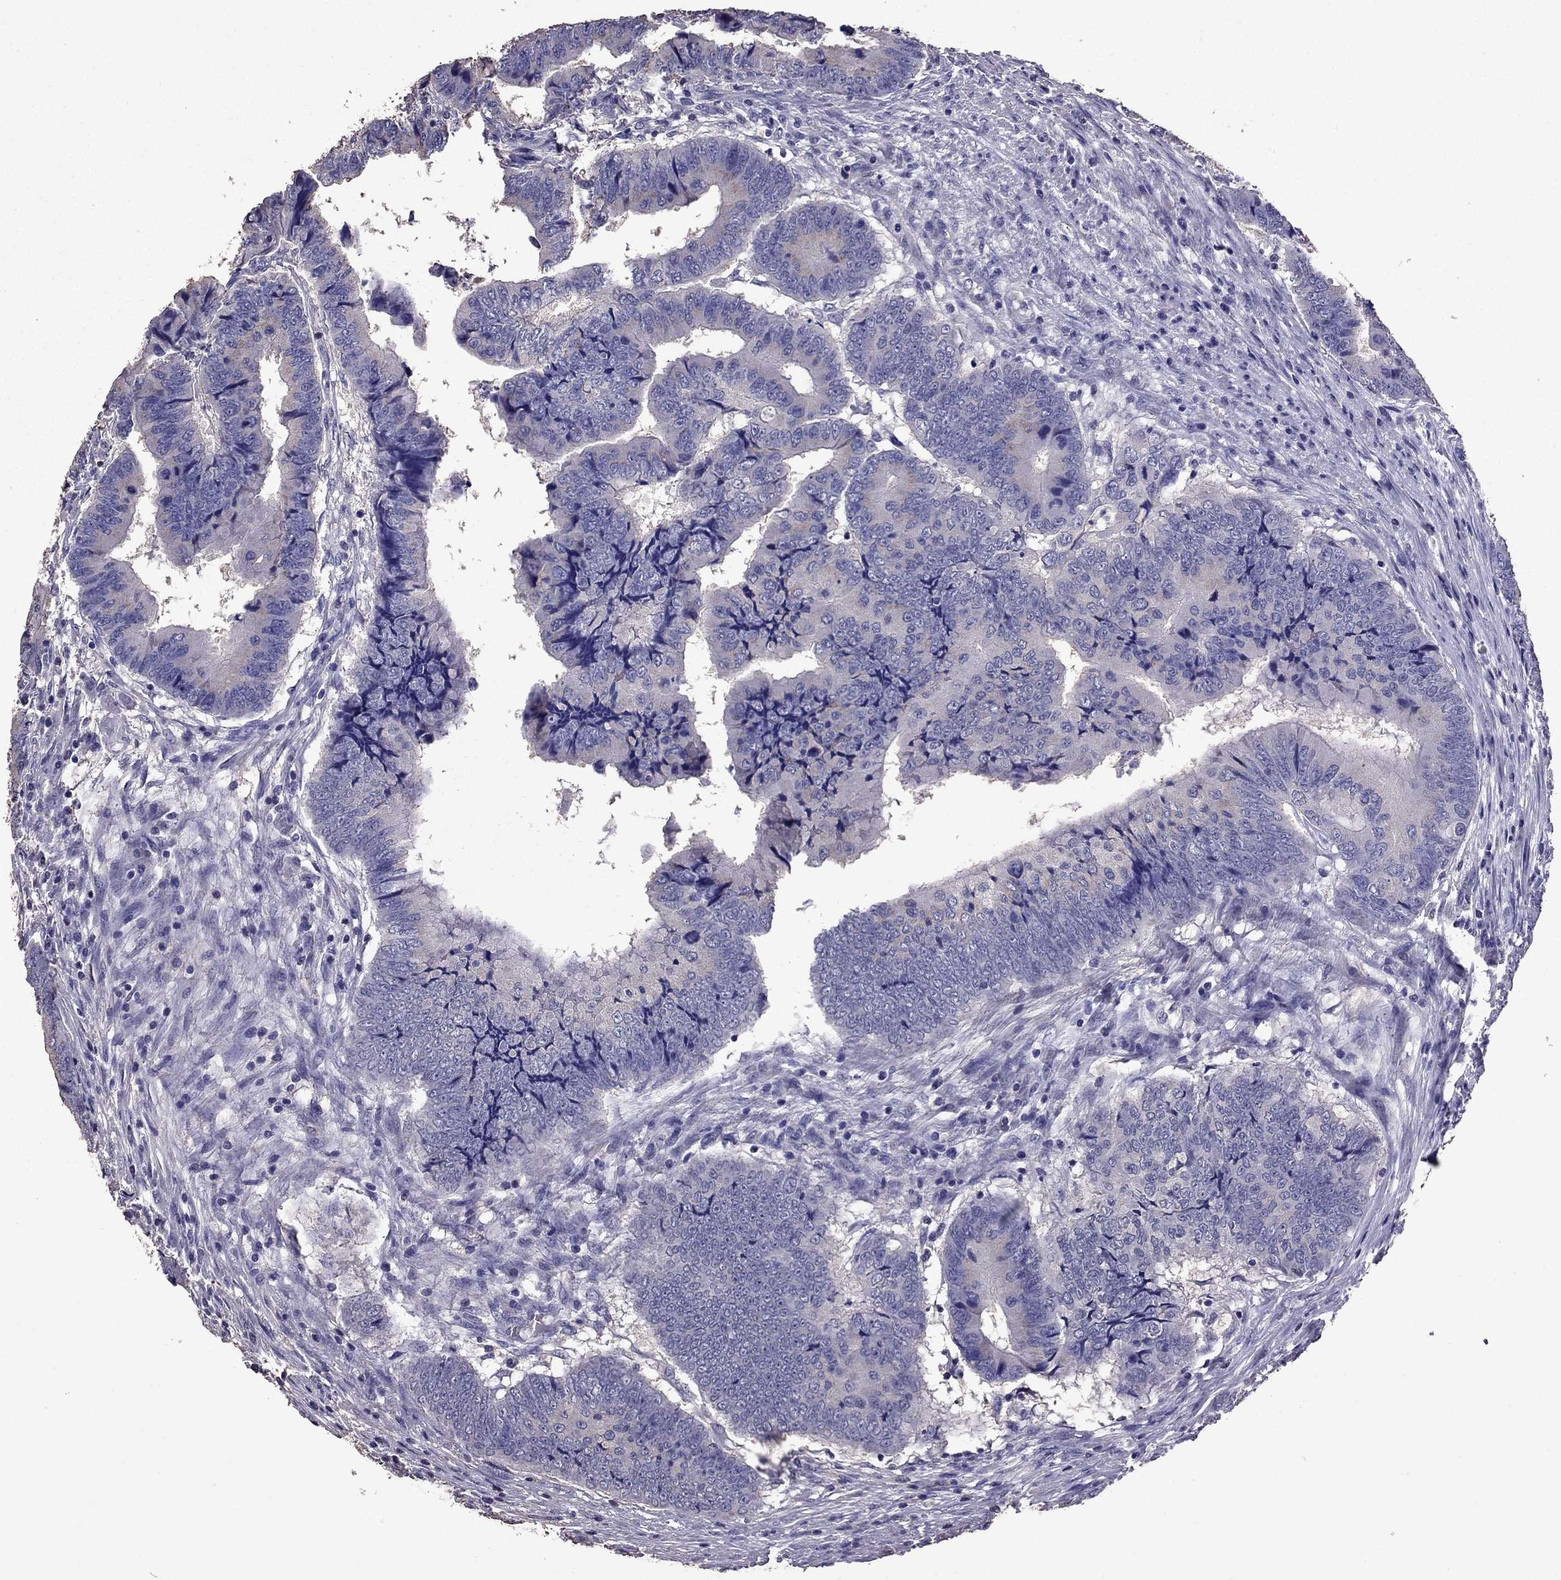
{"staining": {"intensity": "negative", "quantity": "none", "location": "none"}, "tissue": "colorectal cancer", "cell_type": "Tumor cells", "image_type": "cancer", "snomed": [{"axis": "morphology", "description": "Adenocarcinoma, NOS"}, {"axis": "topography", "description": "Colon"}], "caption": "IHC histopathology image of human colorectal cancer (adenocarcinoma) stained for a protein (brown), which displays no staining in tumor cells. Nuclei are stained in blue.", "gene": "NKX3-1", "patient": {"sex": "male", "age": 53}}